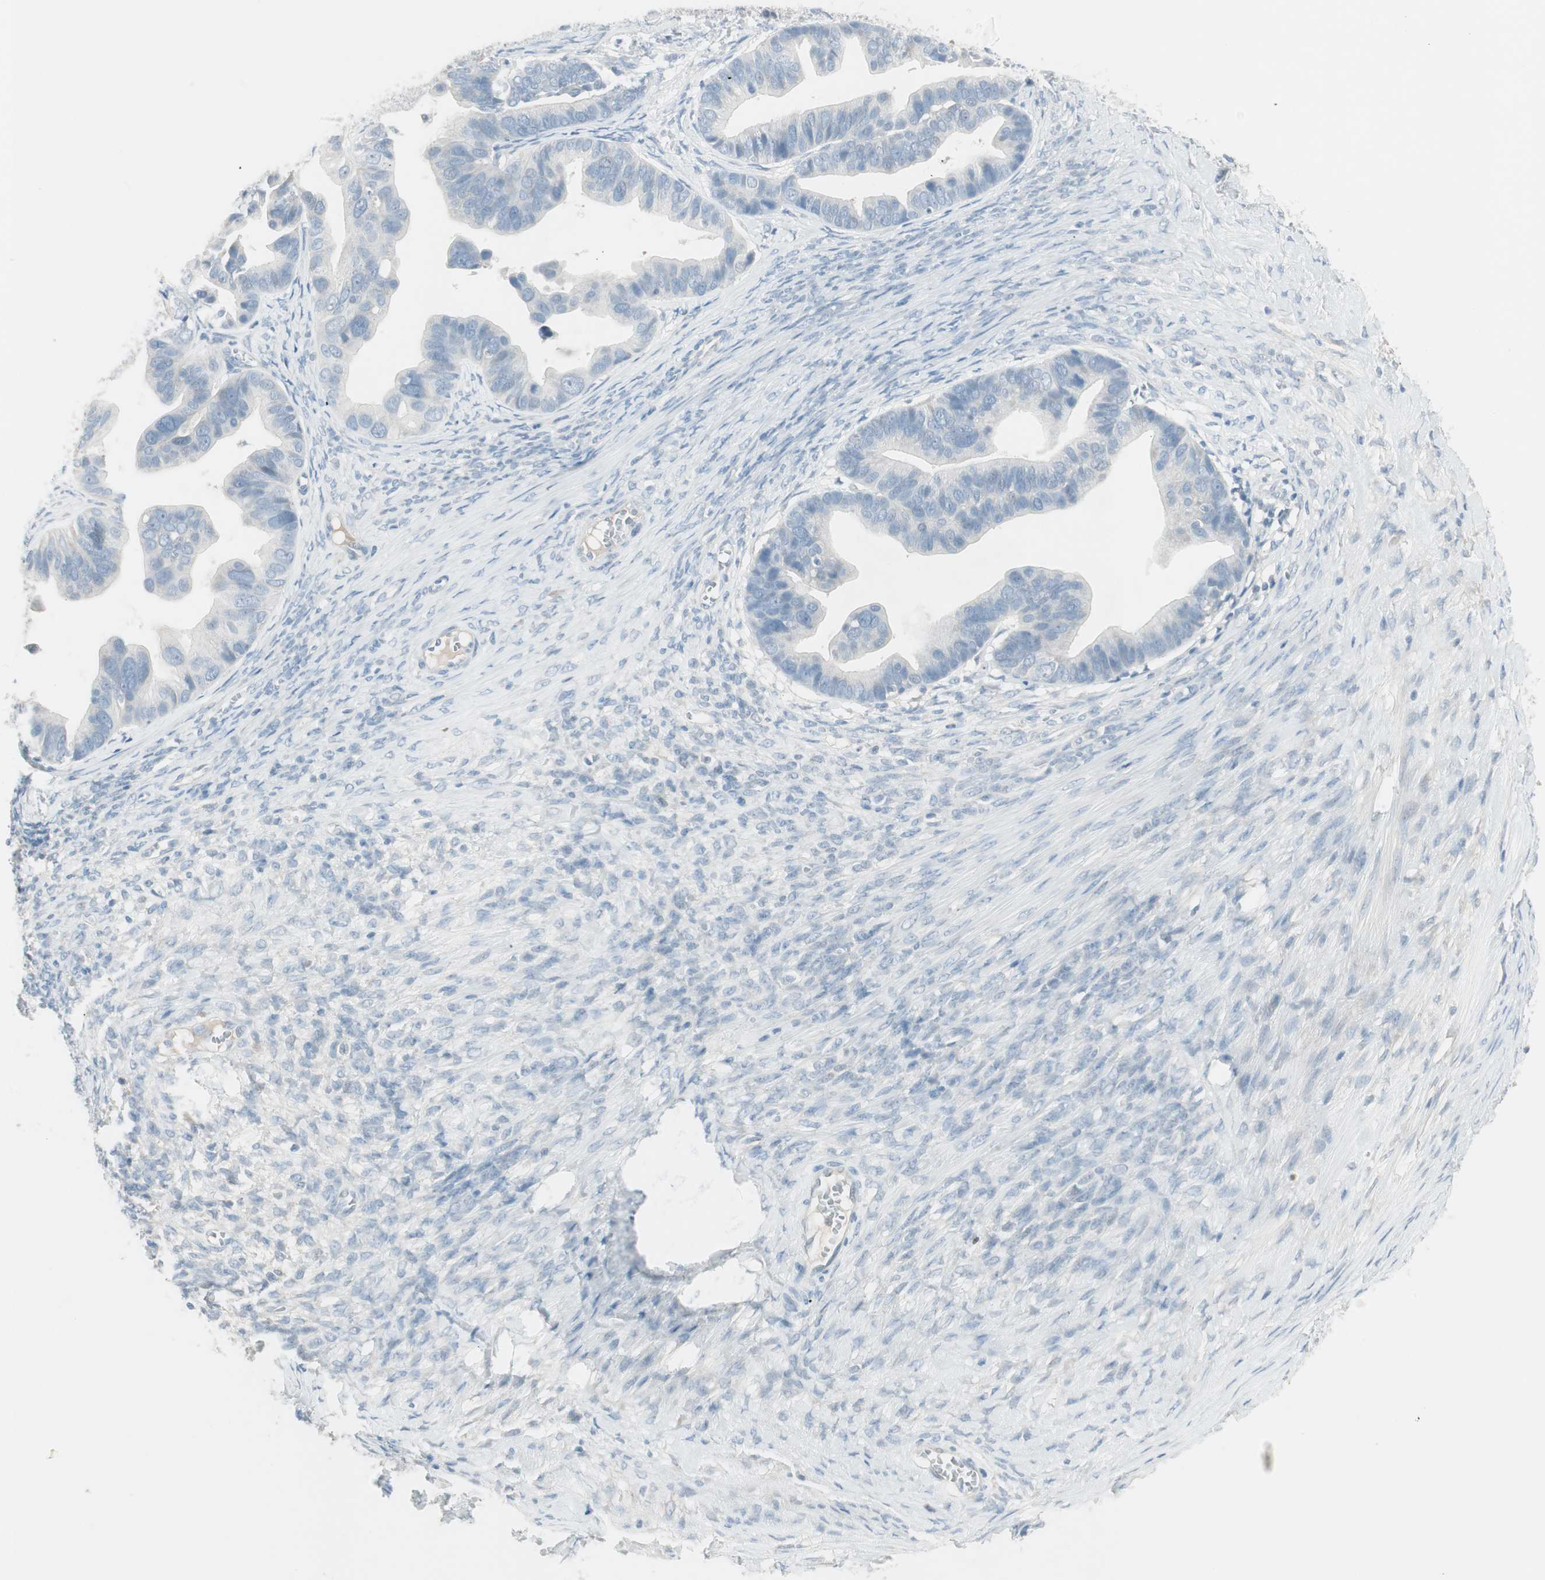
{"staining": {"intensity": "weak", "quantity": "25%-75%", "location": "cytoplasmic/membranous"}, "tissue": "ovarian cancer", "cell_type": "Tumor cells", "image_type": "cancer", "snomed": [{"axis": "morphology", "description": "Cystadenocarcinoma, serous, NOS"}, {"axis": "topography", "description": "Ovary"}], "caption": "Protein expression analysis of serous cystadenocarcinoma (ovarian) reveals weak cytoplasmic/membranous expression in about 25%-75% of tumor cells.", "gene": "ITLN2", "patient": {"sex": "female", "age": 56}}